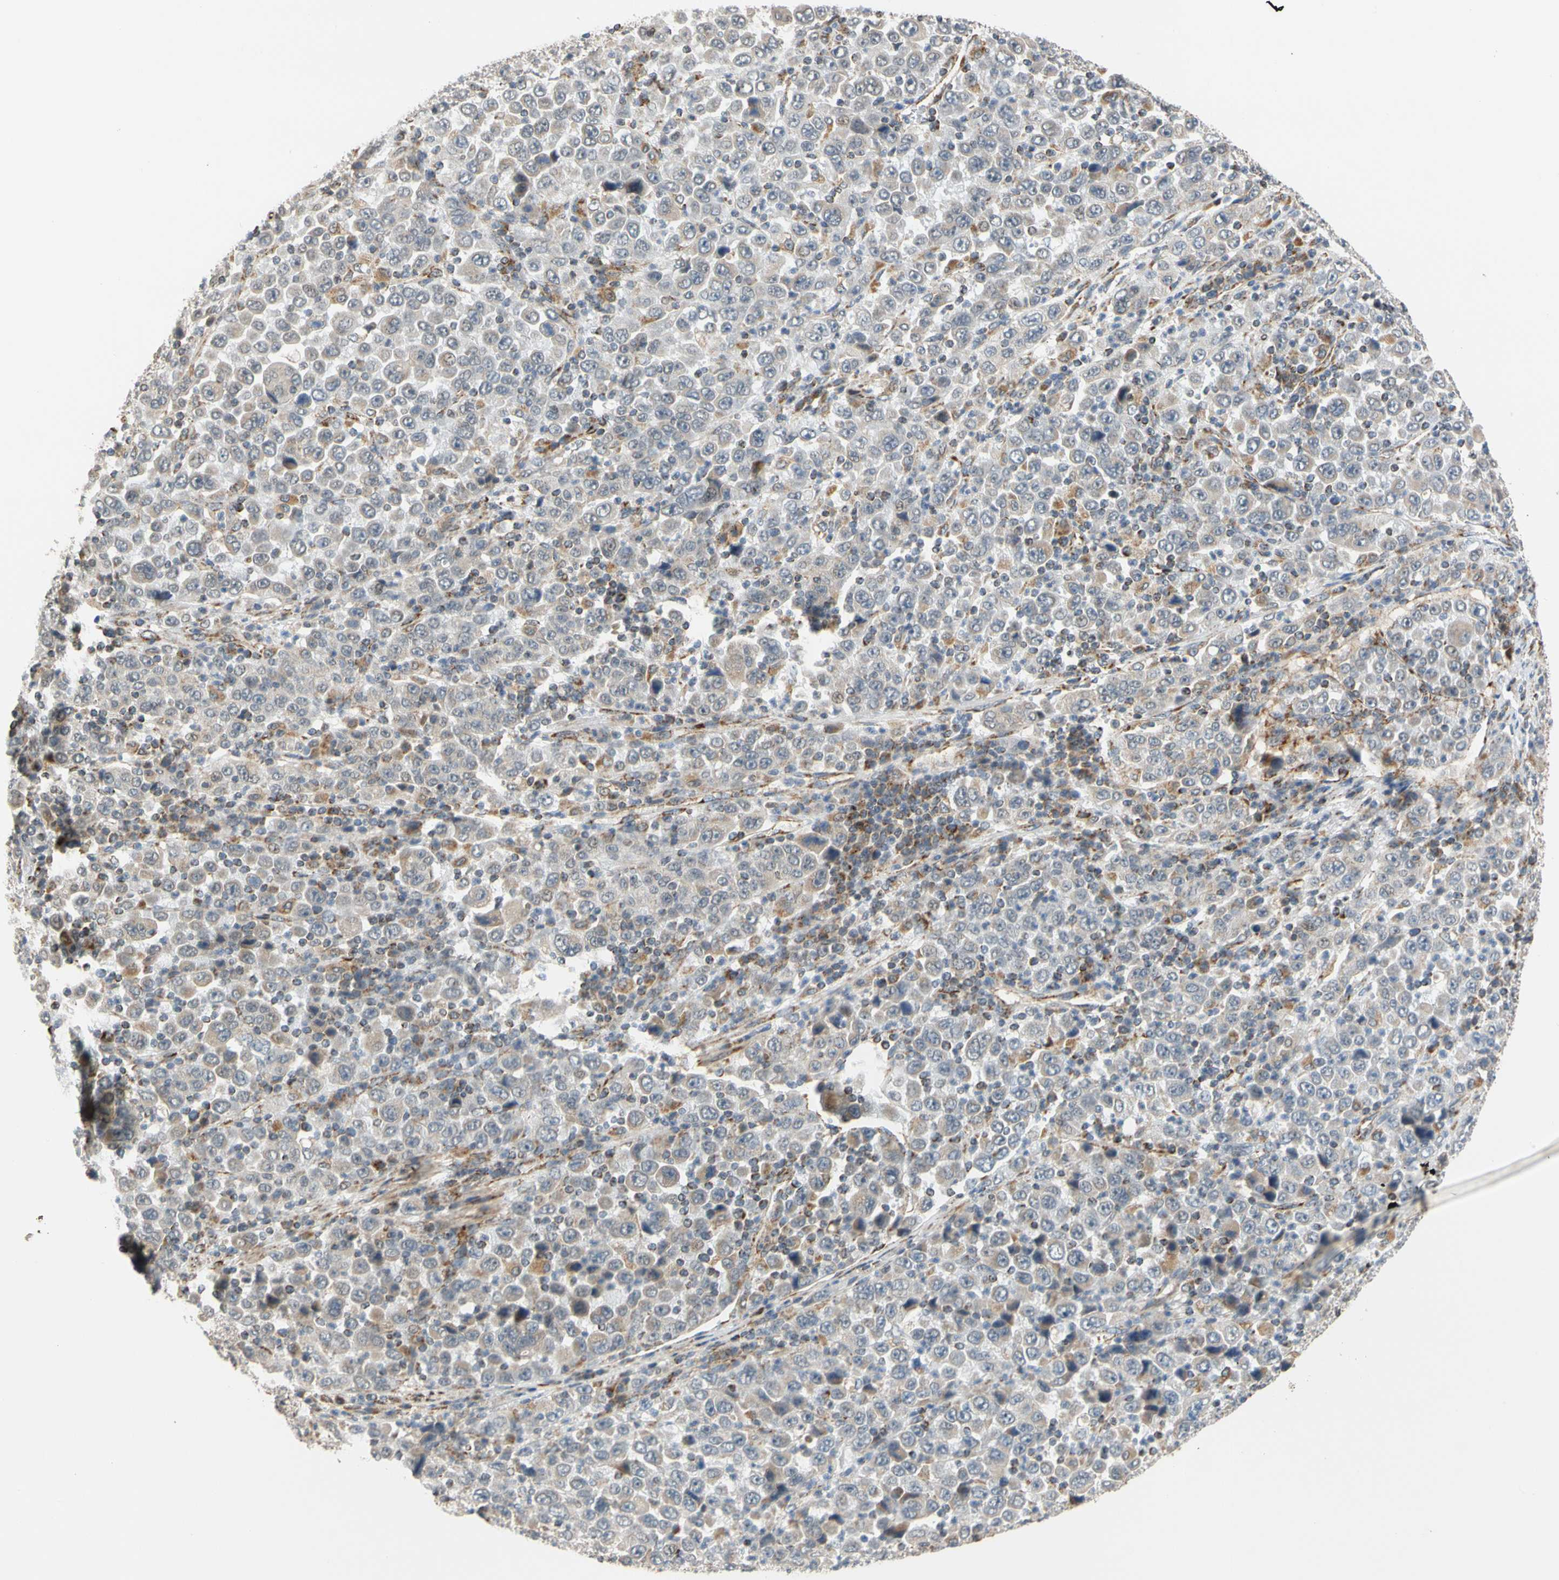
{"staining": {"intensity": "weak", "quantity": "<25%", "location": "cytoplasmic/membranous"}, "tissue": "stomach cancer", "cell_type": "Tumor cells", "image_type": "cancer", "snomed": [{"axis": "morphology", "description": "Normal tissue, NOS"}, {"axis": "morphology", "description": "Adenocarcinoma, NOS"}, {"axis": "topography", "description": "Stomach, upper"}, {"axis": "topography", "description": "Stomach"}], "caption": "Human stomach adenocarcinoma stained for a protein using immunohistochemistry (IHC) reveals no positivity in tumor cells.", "gene": "SFXN3", "patient": {"sex": "male", "age": 59}}